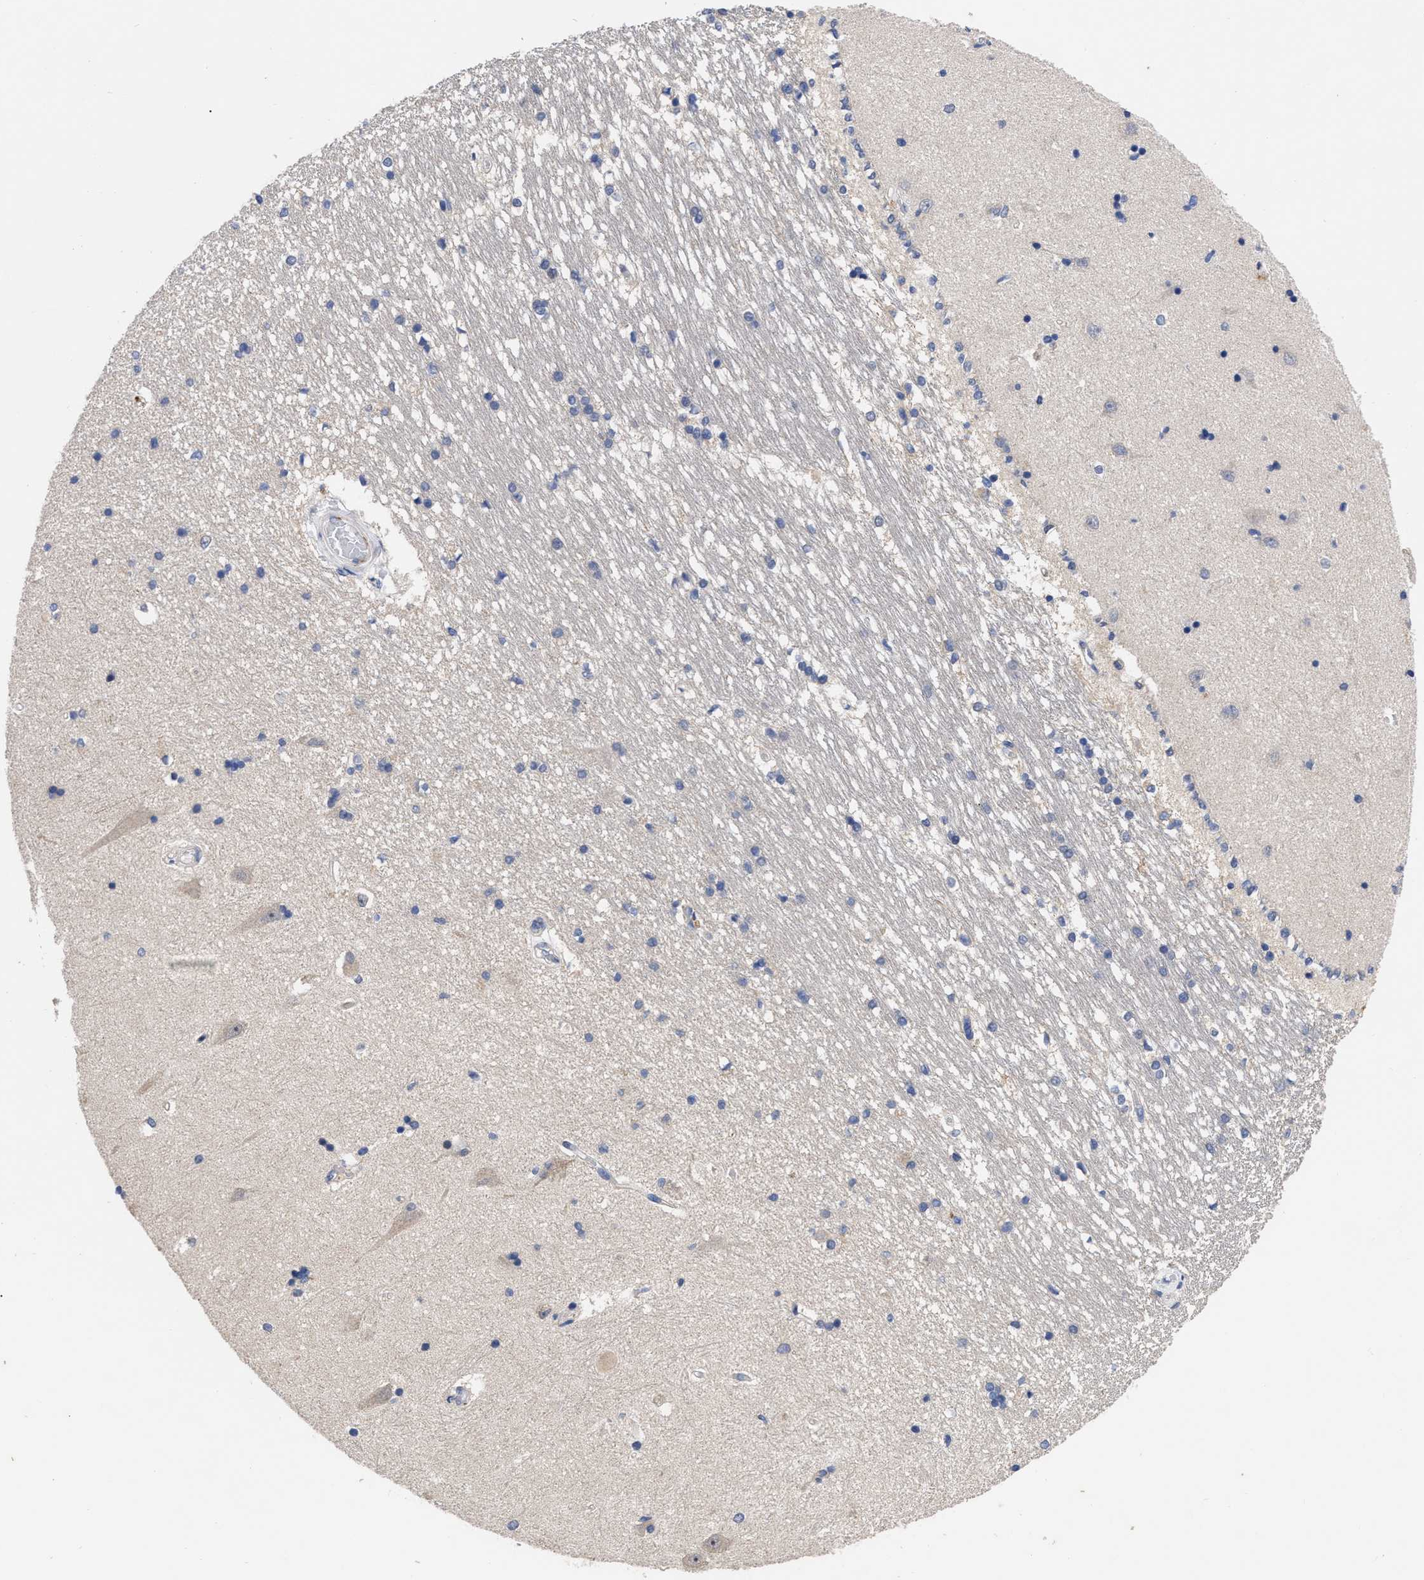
{"staining": {"intensity": "negative", "quantity": "none", "location": "none"}, "tissue": "hippocampus", "cell_type": "Glial cells", "image_type": "normal", "snomed": [{"axis": "morphology", "description": "Normal tissue, NOS"}, {"axis": "topography", "description": "Hippocampus"}], "caption": "A high-resolution micrograph shows immunohistochemistry (IHC) staining of unremarkable hippocampus, which reveals no significant staining in glial cells.", "gene": "CCN5", "patient": {"sex": "male", "age": 45}}